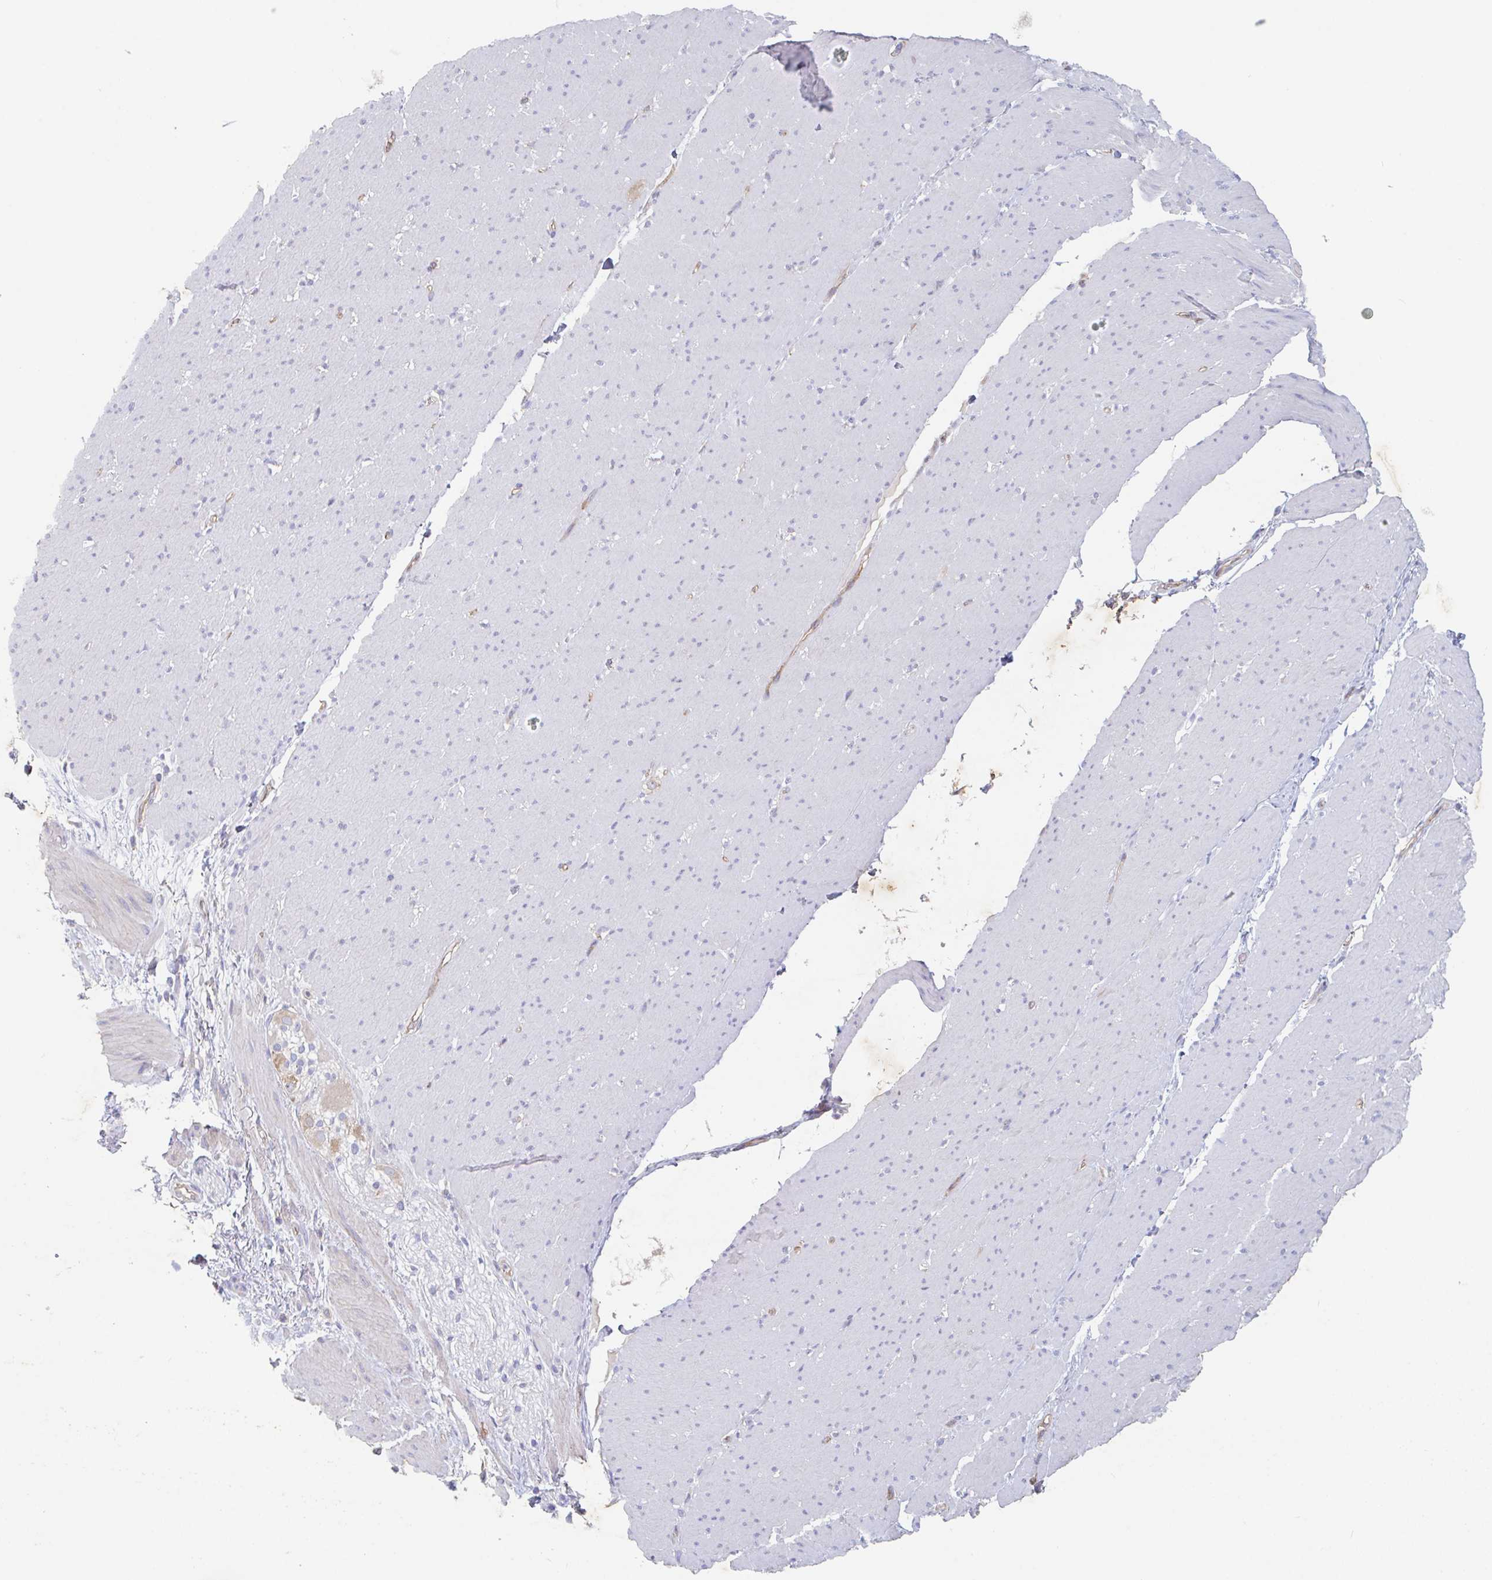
{"staining": {"intensity": "negative", "quantity": "none", "location": "none"}, "tissue": "smooth muscle", "cell_type": "Smooth muscle cells", "image_type": "normal", "snomed": [{"axis": "morphology", "description": "Normal tissue, NOS"}, {"axis": "topography", "description": "Smooth muscle"}, {"axis": "topography", "description": "Rectum"}], "caption": "The micrograph shows no significant positivity in smooth muscle cells of smooth muscle. (Immunohistochemistry, brightfield microscopy, high magnification).", "gene": "MANBA", "patient": {"sex": "male", "age": 53}}